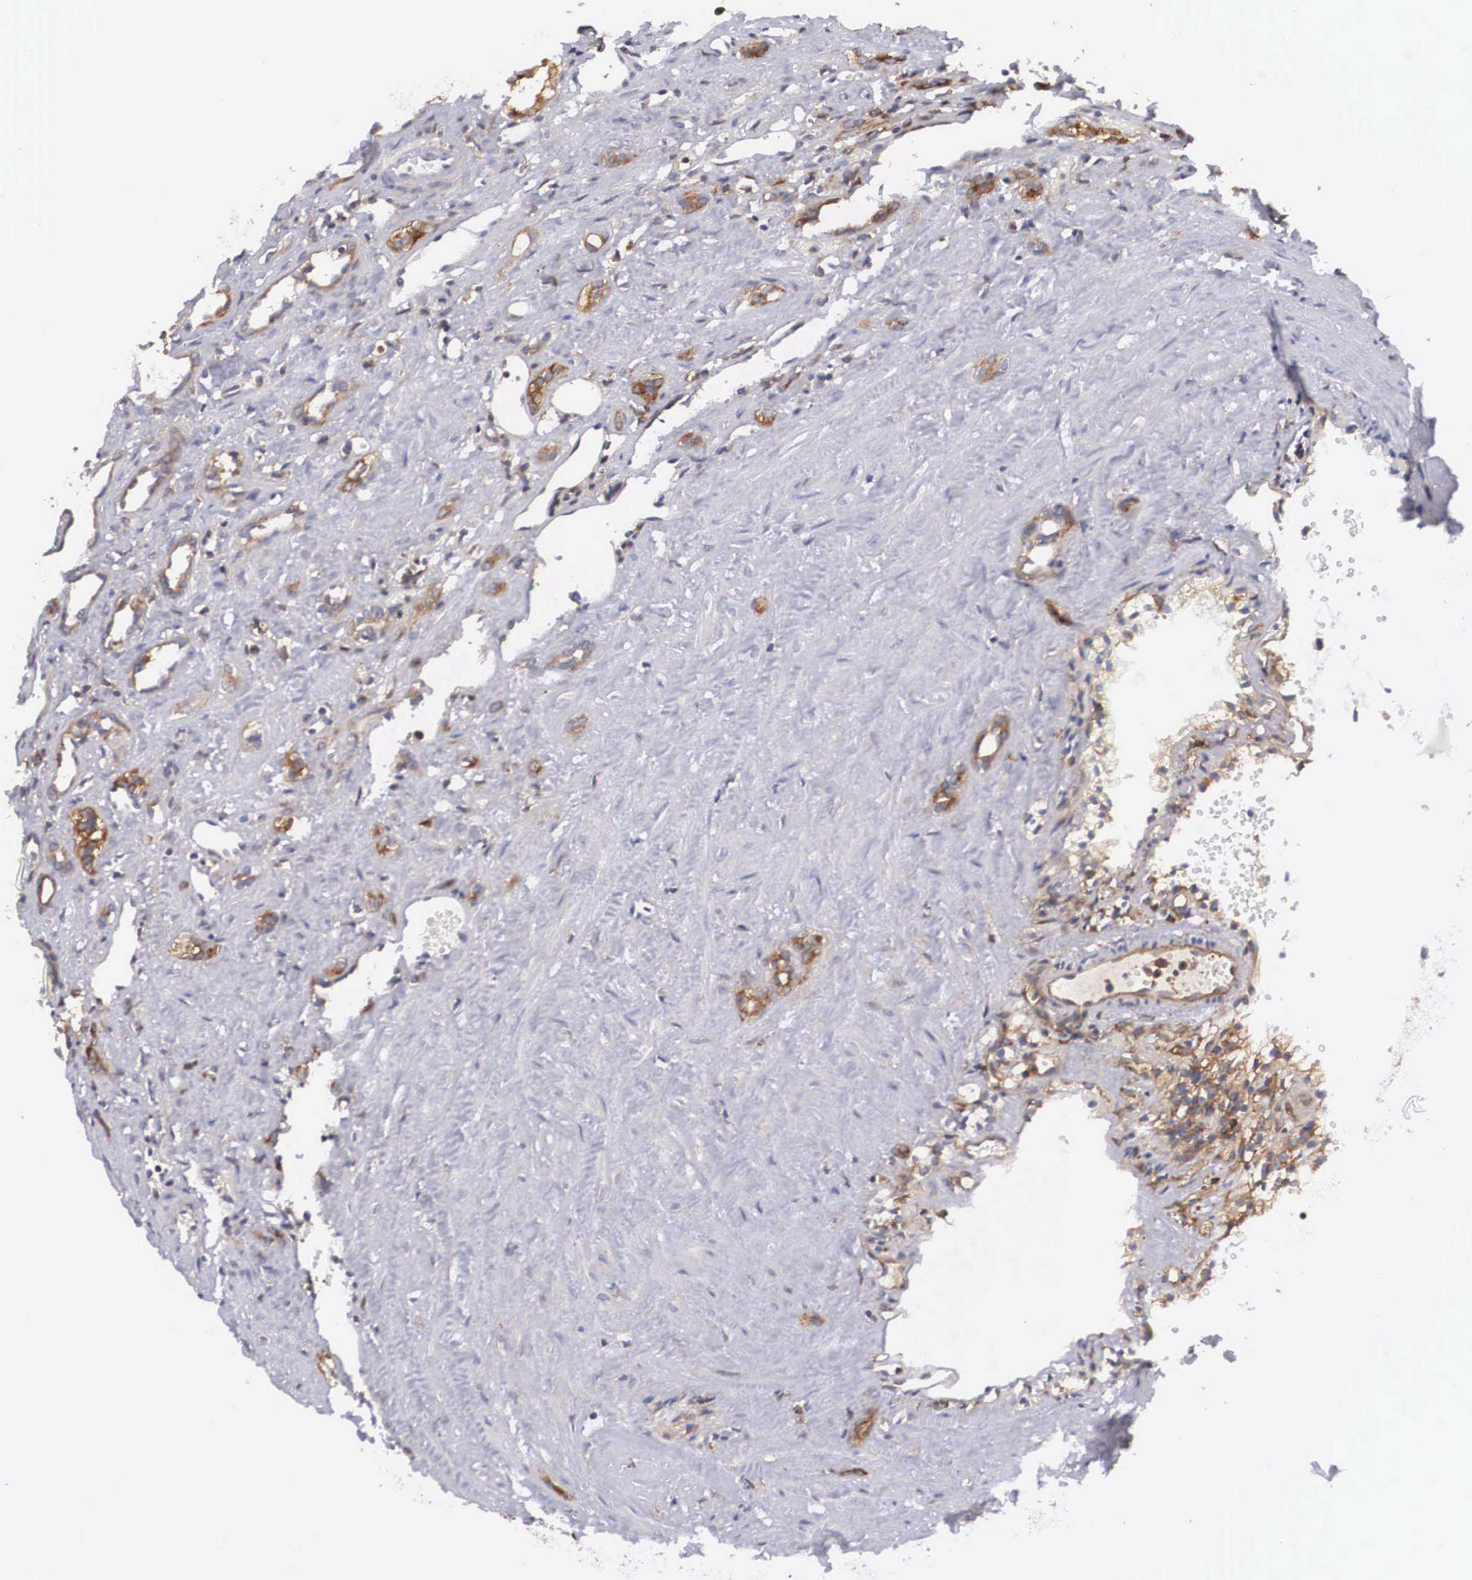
{"staining": {"intensity": "moderate", "quantity": "<25%", "location": "cytoplasmic/membranous"}, "tissue": "kidney", "cell_type": "Cells in glomeruli", "image_type": "normal", "snomed": [{"axis": "morphology", "description": "Normal tissue, NOS"}, {"axis": "topography", "description": "Kidney"}], "caption": "Cells in glomeruli display moderate cytoplasmic/membranous positivity in about <25% of cells in unremarkable kidney.", "gene": "GRIPAP1", "patient": {"sex": "male", "age": 36}}